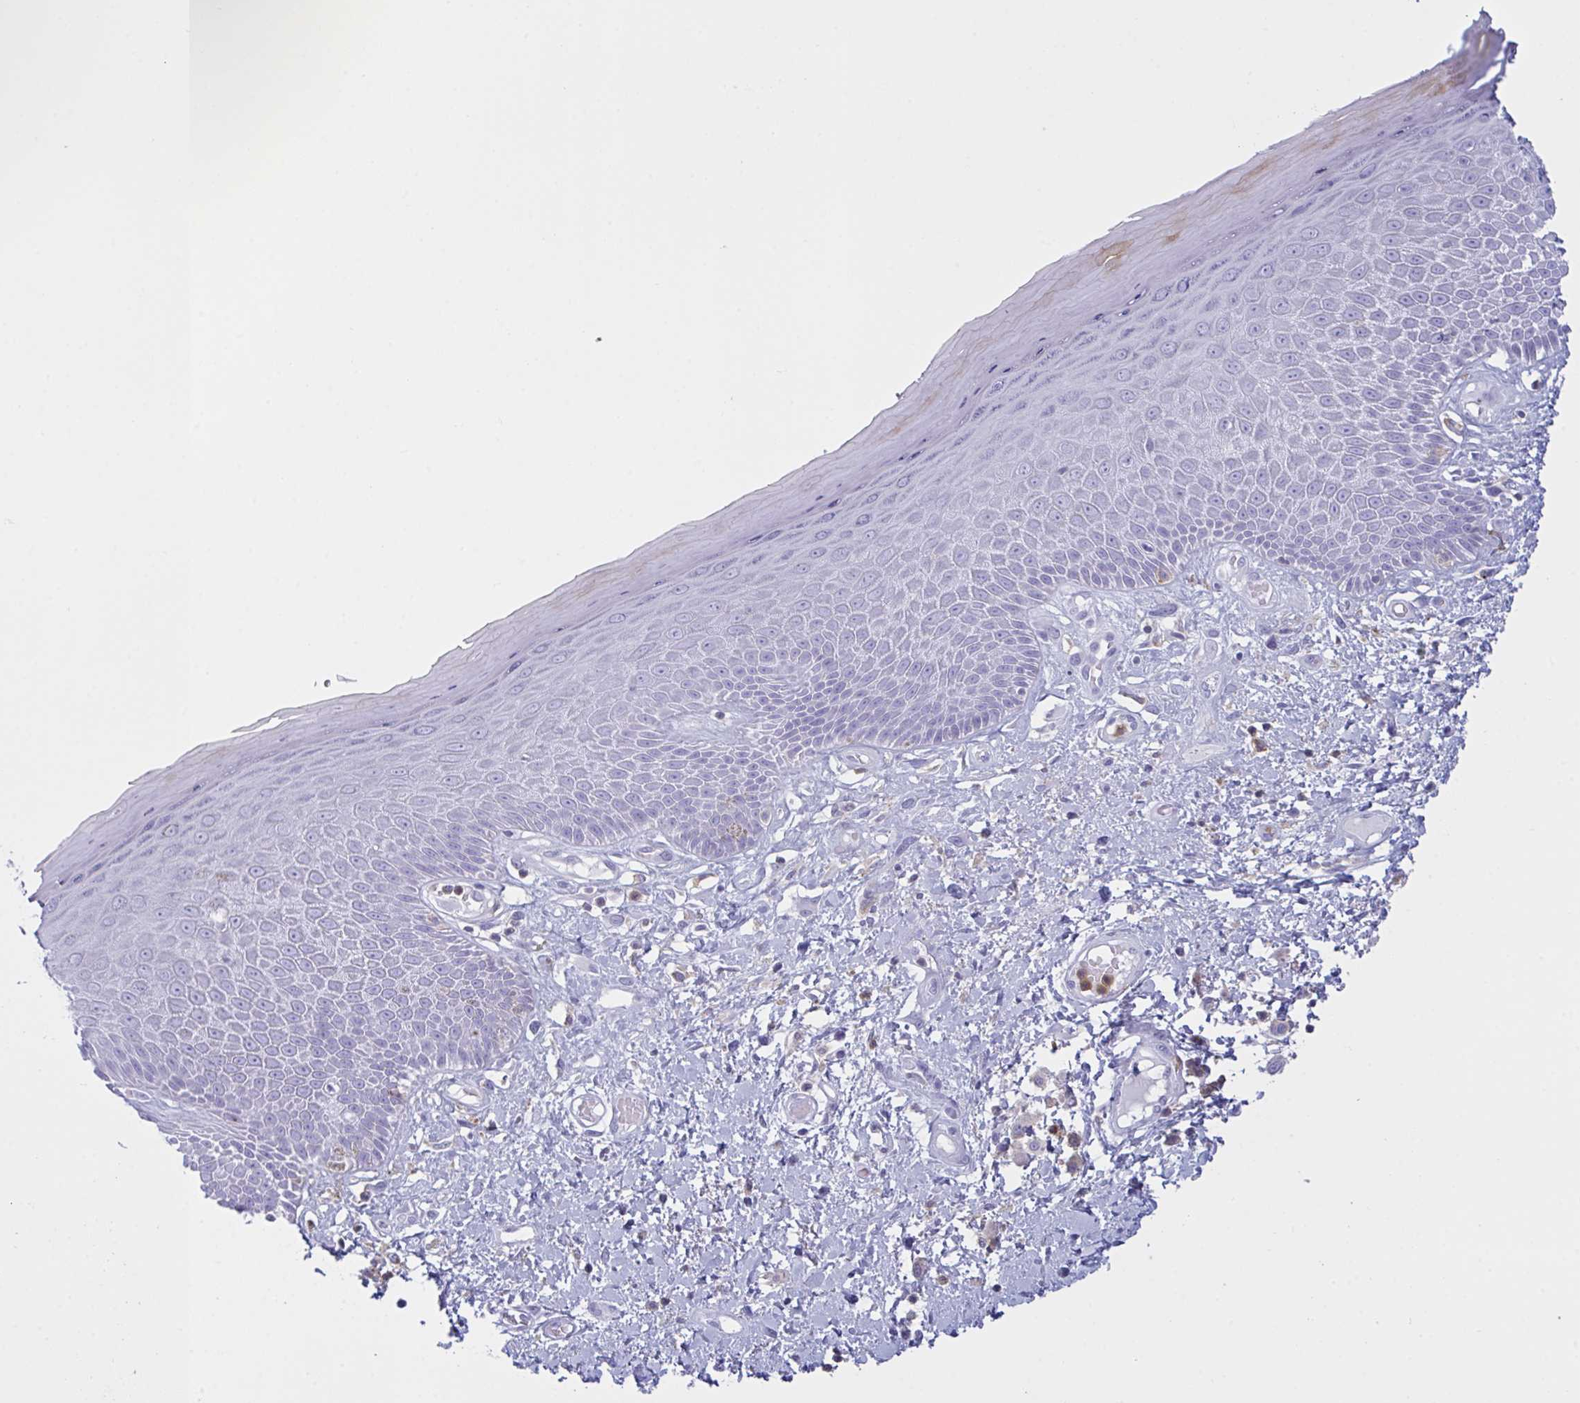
{"staining": {"intensity": "negative", "quantity": "none", "location": "none"}, "tissue": "skin", "cell_type": "Epidermal cells", "image_type": "normal", "snomed": [{"axis": "morphology", "description": "Normal tissue, NOS"}, {"axis": "topography", "description": "Anal"}, {"axis": "topography", "description": "Peripheral nerve tissue"}], "caption": "High power microscopy histopathology image of an immunohistochemistry image of benign skin, revealing no significant staining in epidermal cells.", "gene": "MYO1F", "patient": {"sex": "male", "age": 78}}